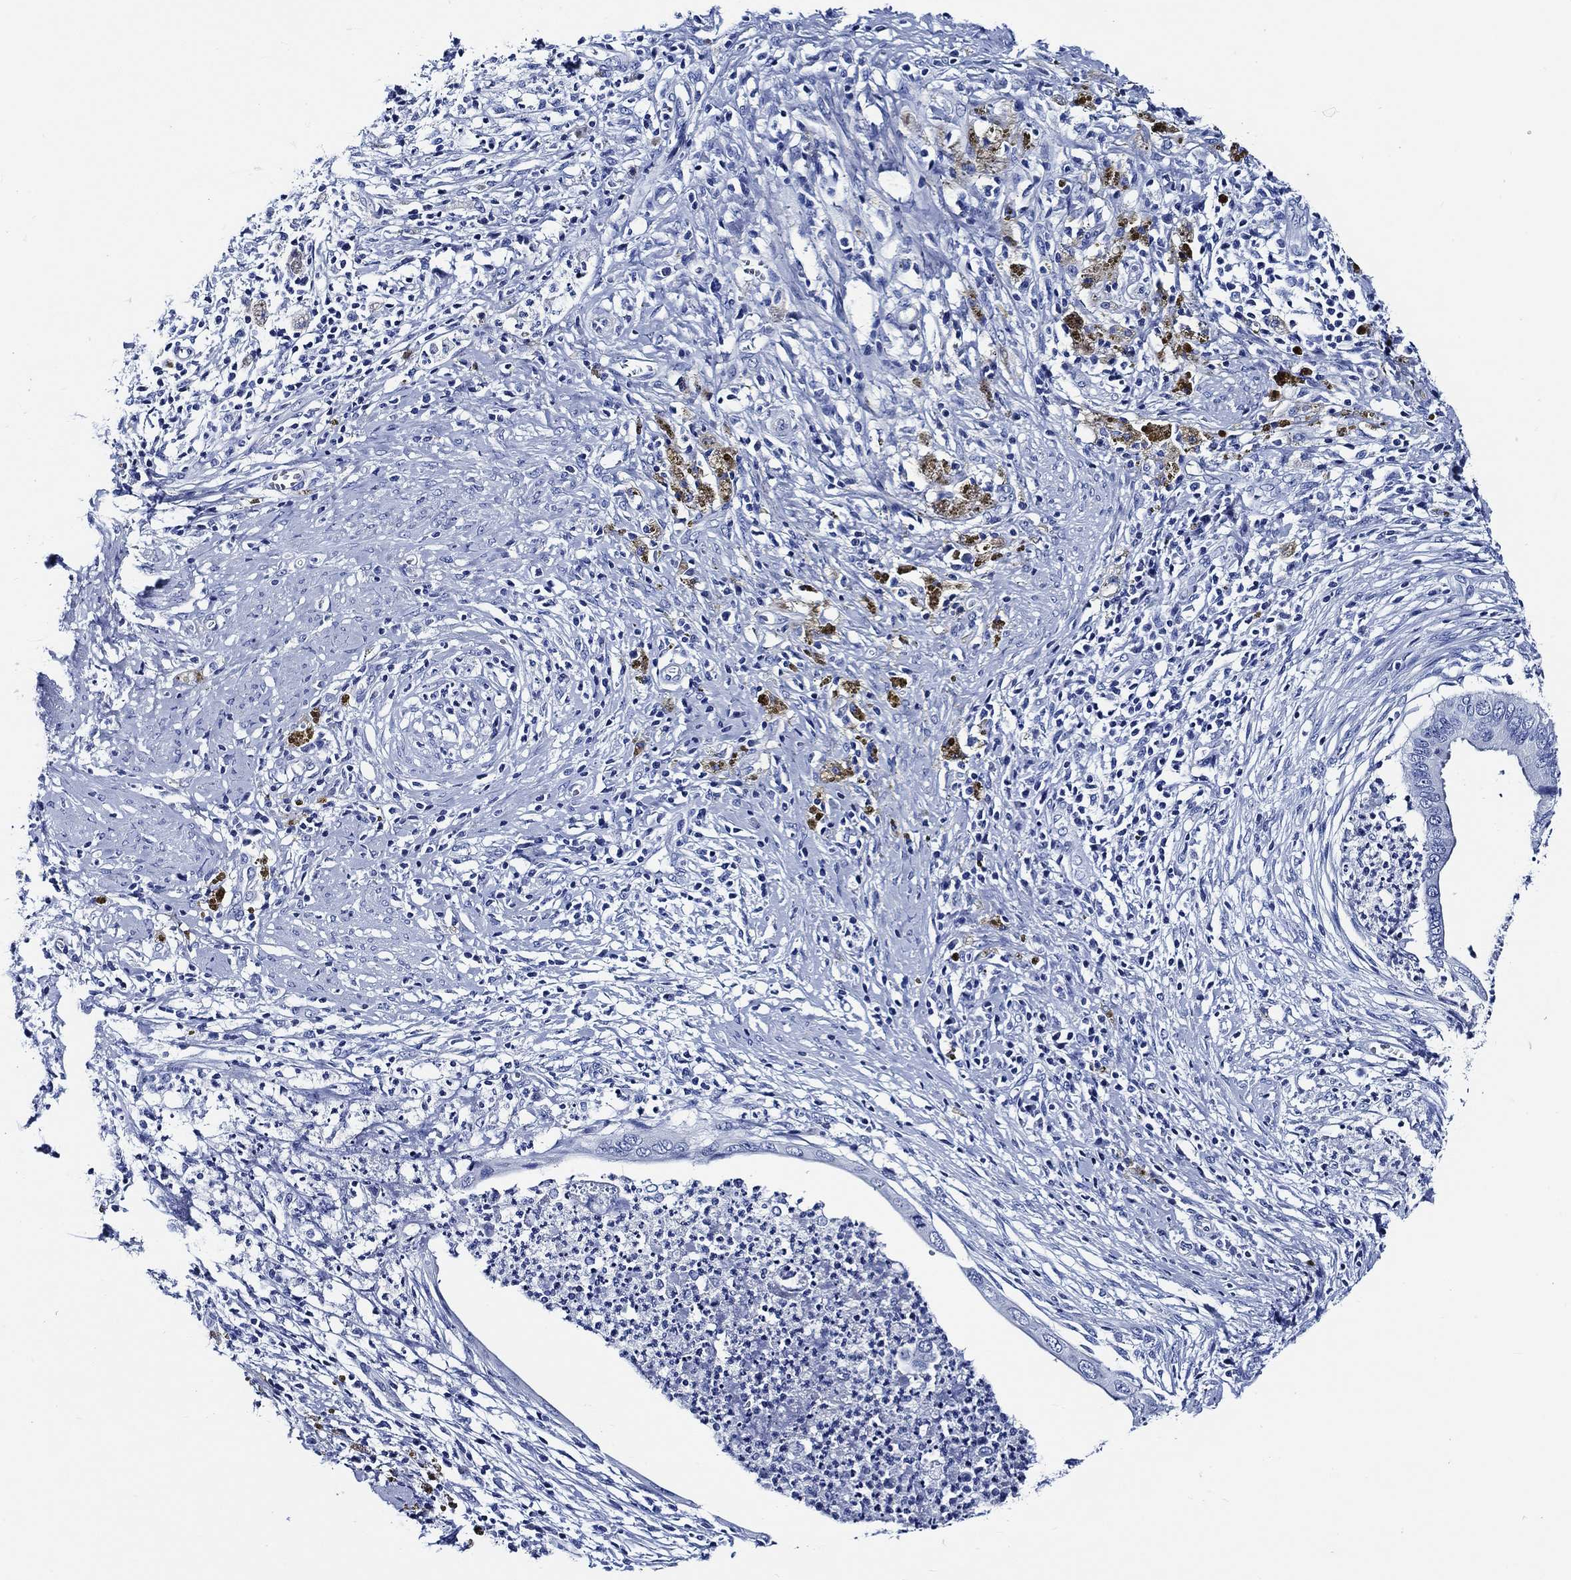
{"staining": {"intensity": "negative", "quantity": "none", "location": "none"}, "tissue": "cervical cancer", "cell_type": "Tumor cells", "image_type": "cancer", "snomed": [{"axis": "morphology", "description": "Adenocarcinoma, NOS"}, {"axis": "topography", "description": "Cervix"}], "caption": "Protein analysis of cervical adenocarcinoma shows no significant positivity in tumor cells.", "gene": "WDR62", "patient": {"sex": "female", "age": 42}}